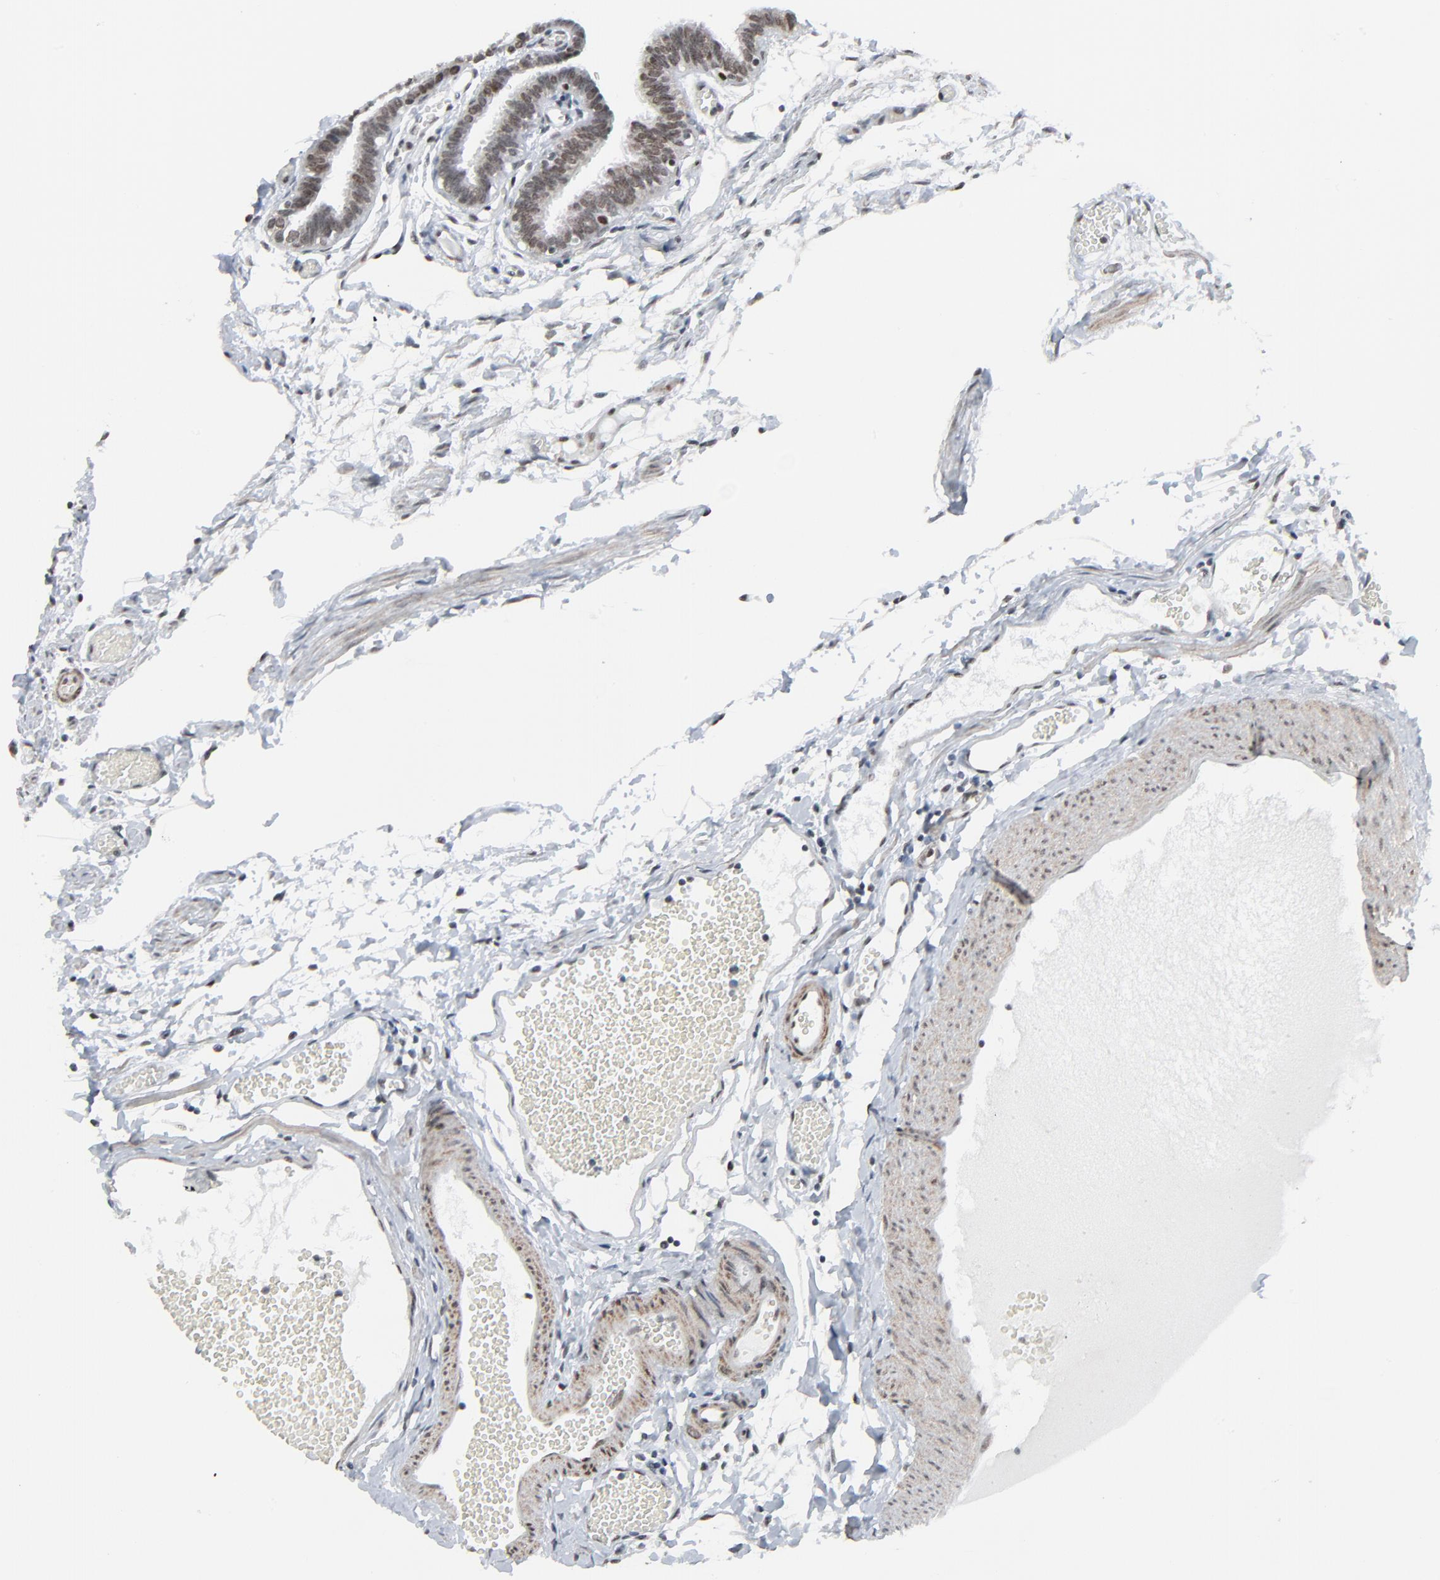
{"staining": {"intensity": "weak", "quantity": "25%-75%", "location": "nuclear"}, "tissue": "fallopian tube", "cell_type": "Glandular cells", "image_type": "normal", "snomed": [{"axis": "morphology", "description": "Normal tissue, NOS"}, {"axis": "topography", "description": "Fallopian tube"}], "caption": "This is a photomicrograph of immunohistochemistry (IHC) staining of unremarkable fallopian tube, which shows weak staining in the nuclear of glandular cells.", "gene": "FBXO28", "patient": {"sex": "female", "age": 29}}